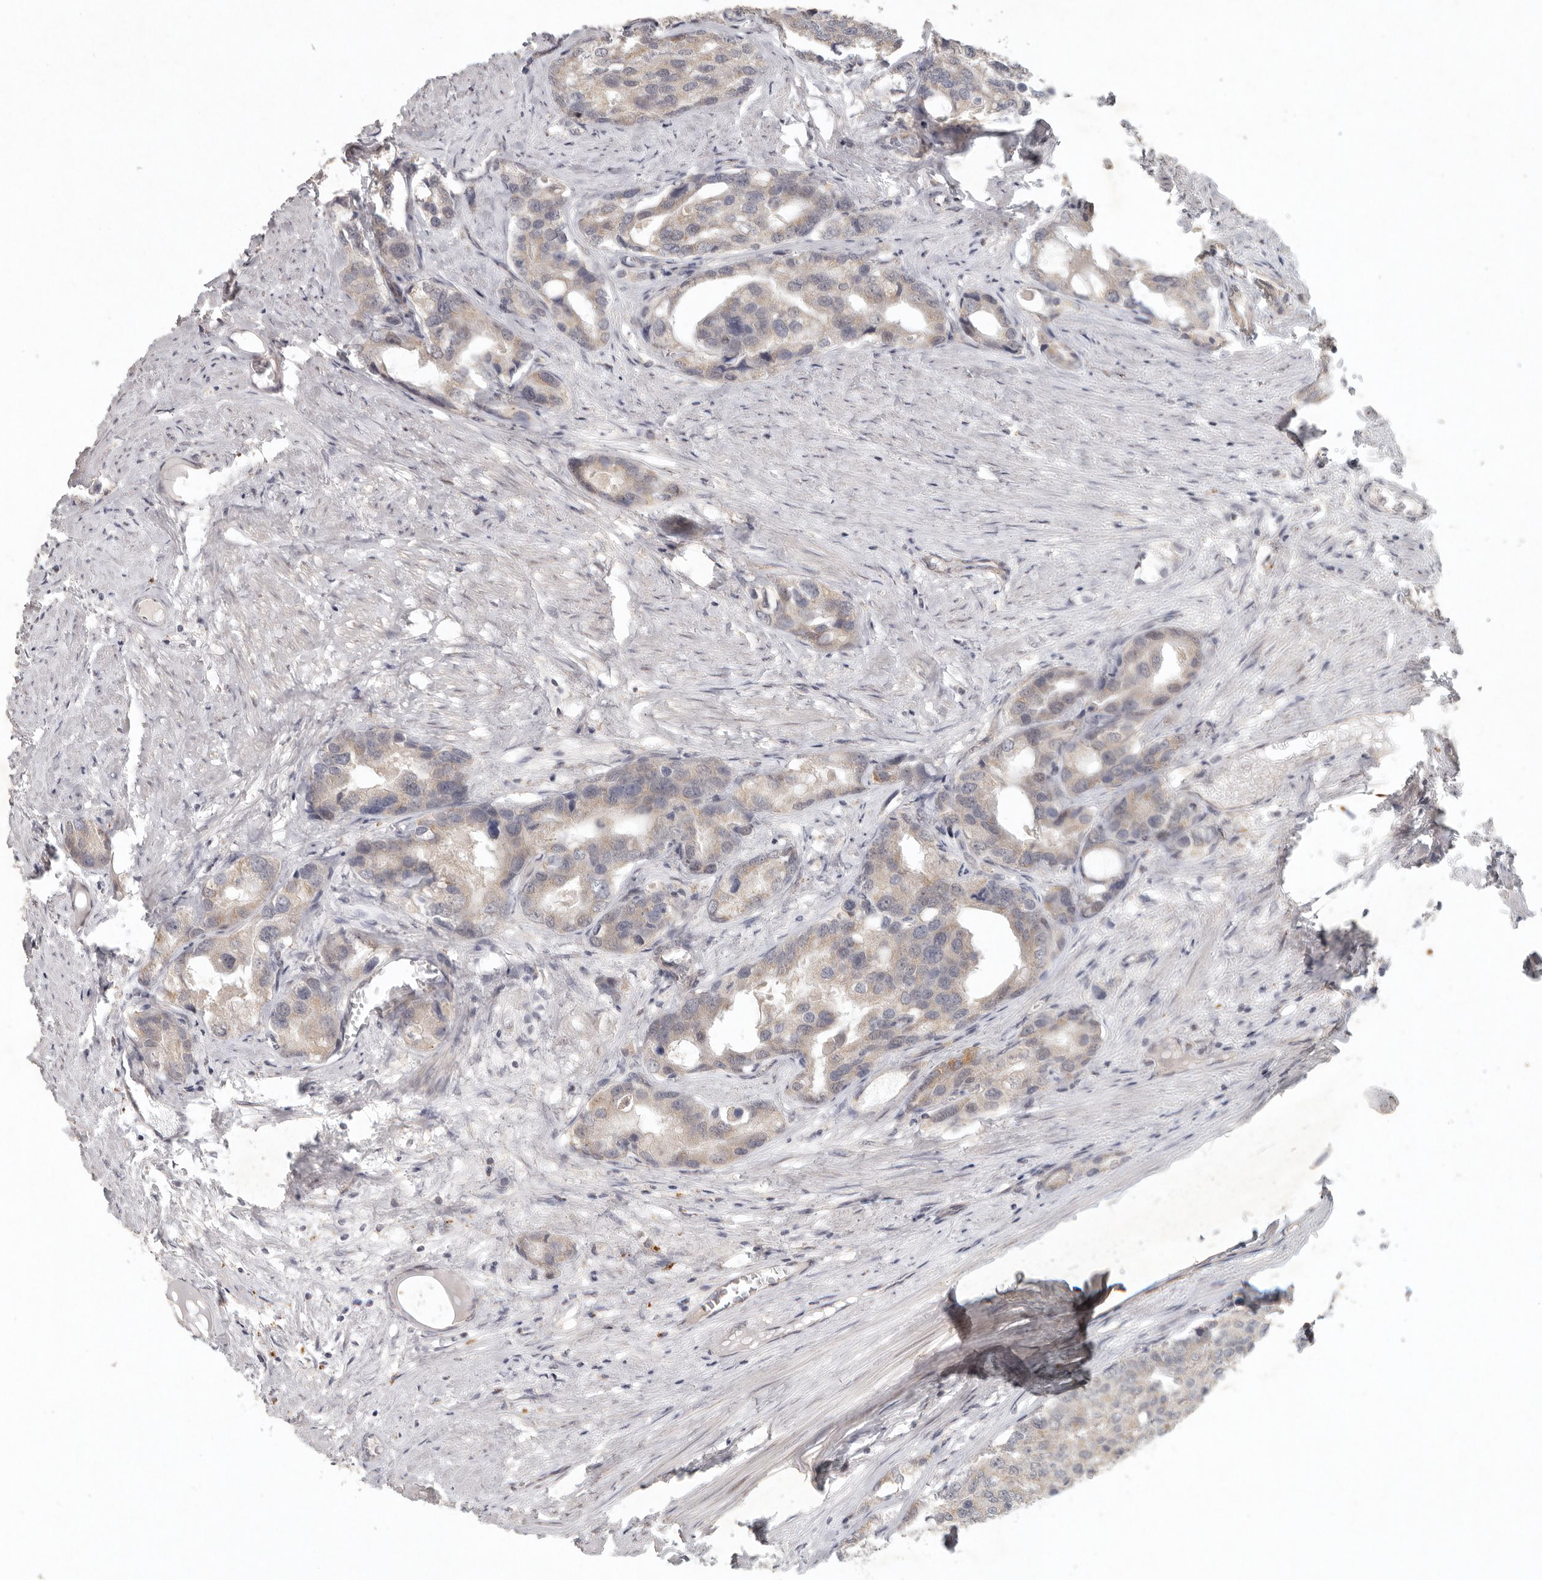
{"staining": {"intensity": "weak", "quantity": "<25%", "location": "cytoplasmic/membranous"}, "tissue": "prostate cancer", "cell_type": "Tumor cells", "image_type": "cancer", "snomed": [{"axis": "morphology", "description": "Adenocarcinoma, High grade"}, {"axis": "topography", "description": "Prostate"}], "caption": "High magnification brightfield microscopy of prostate high-grade adenocarcinoma stained with DAB (3,3'-diaminobenzidine) (brown) and counterstained with hematoxylin (blue): tumor cells show no significant expression. The staining was performed using DAB to visualize the protein expression in brown, while the nuclei were stained in blue with hematoxylin (Magnification: 20x).", "gene": "LRRC75A", "patient": {"sex": "male", "age": 50}}